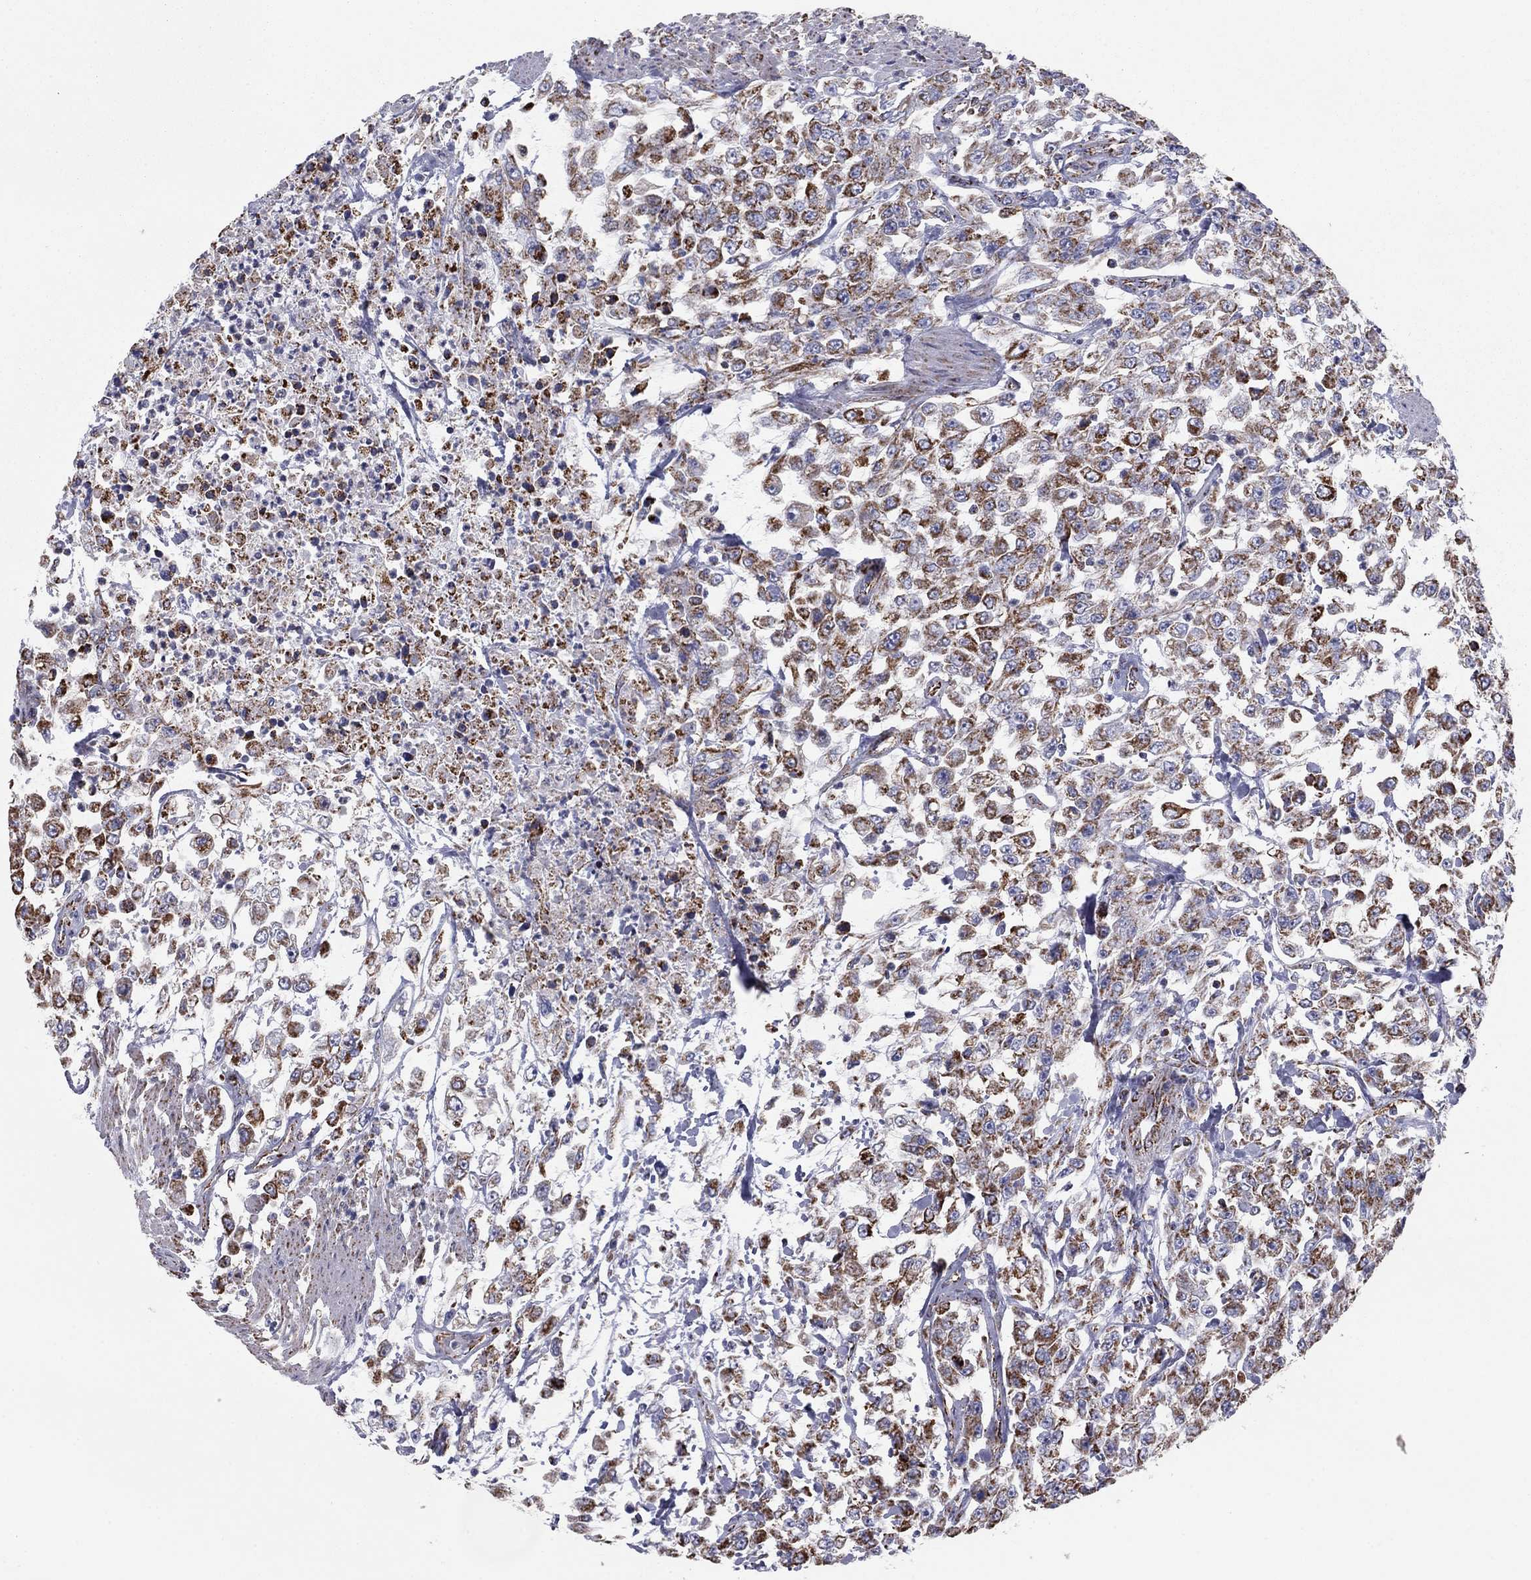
{"staining": {"intensity": "strong", "quantity": "25%-75%", "location": "cytoplasmic/membranous"}, "tissue": "urothelial cancer", "cell_type": "Tumor cells", "image_type": "cancer", "snomed": [{"axis": "morphology", "description": "Urothelial carcinoma, High grade"}, {"axis": "topography", "description": "Urinary bladder"}], "caption": "Urothelial cancer stained with IHC demonstrates strong cytoplasmic/membranous expression in about 25%-75% of tumor cells.", "gene": "NDUFV1", "patient": {"sex": "male", "age": 46}}